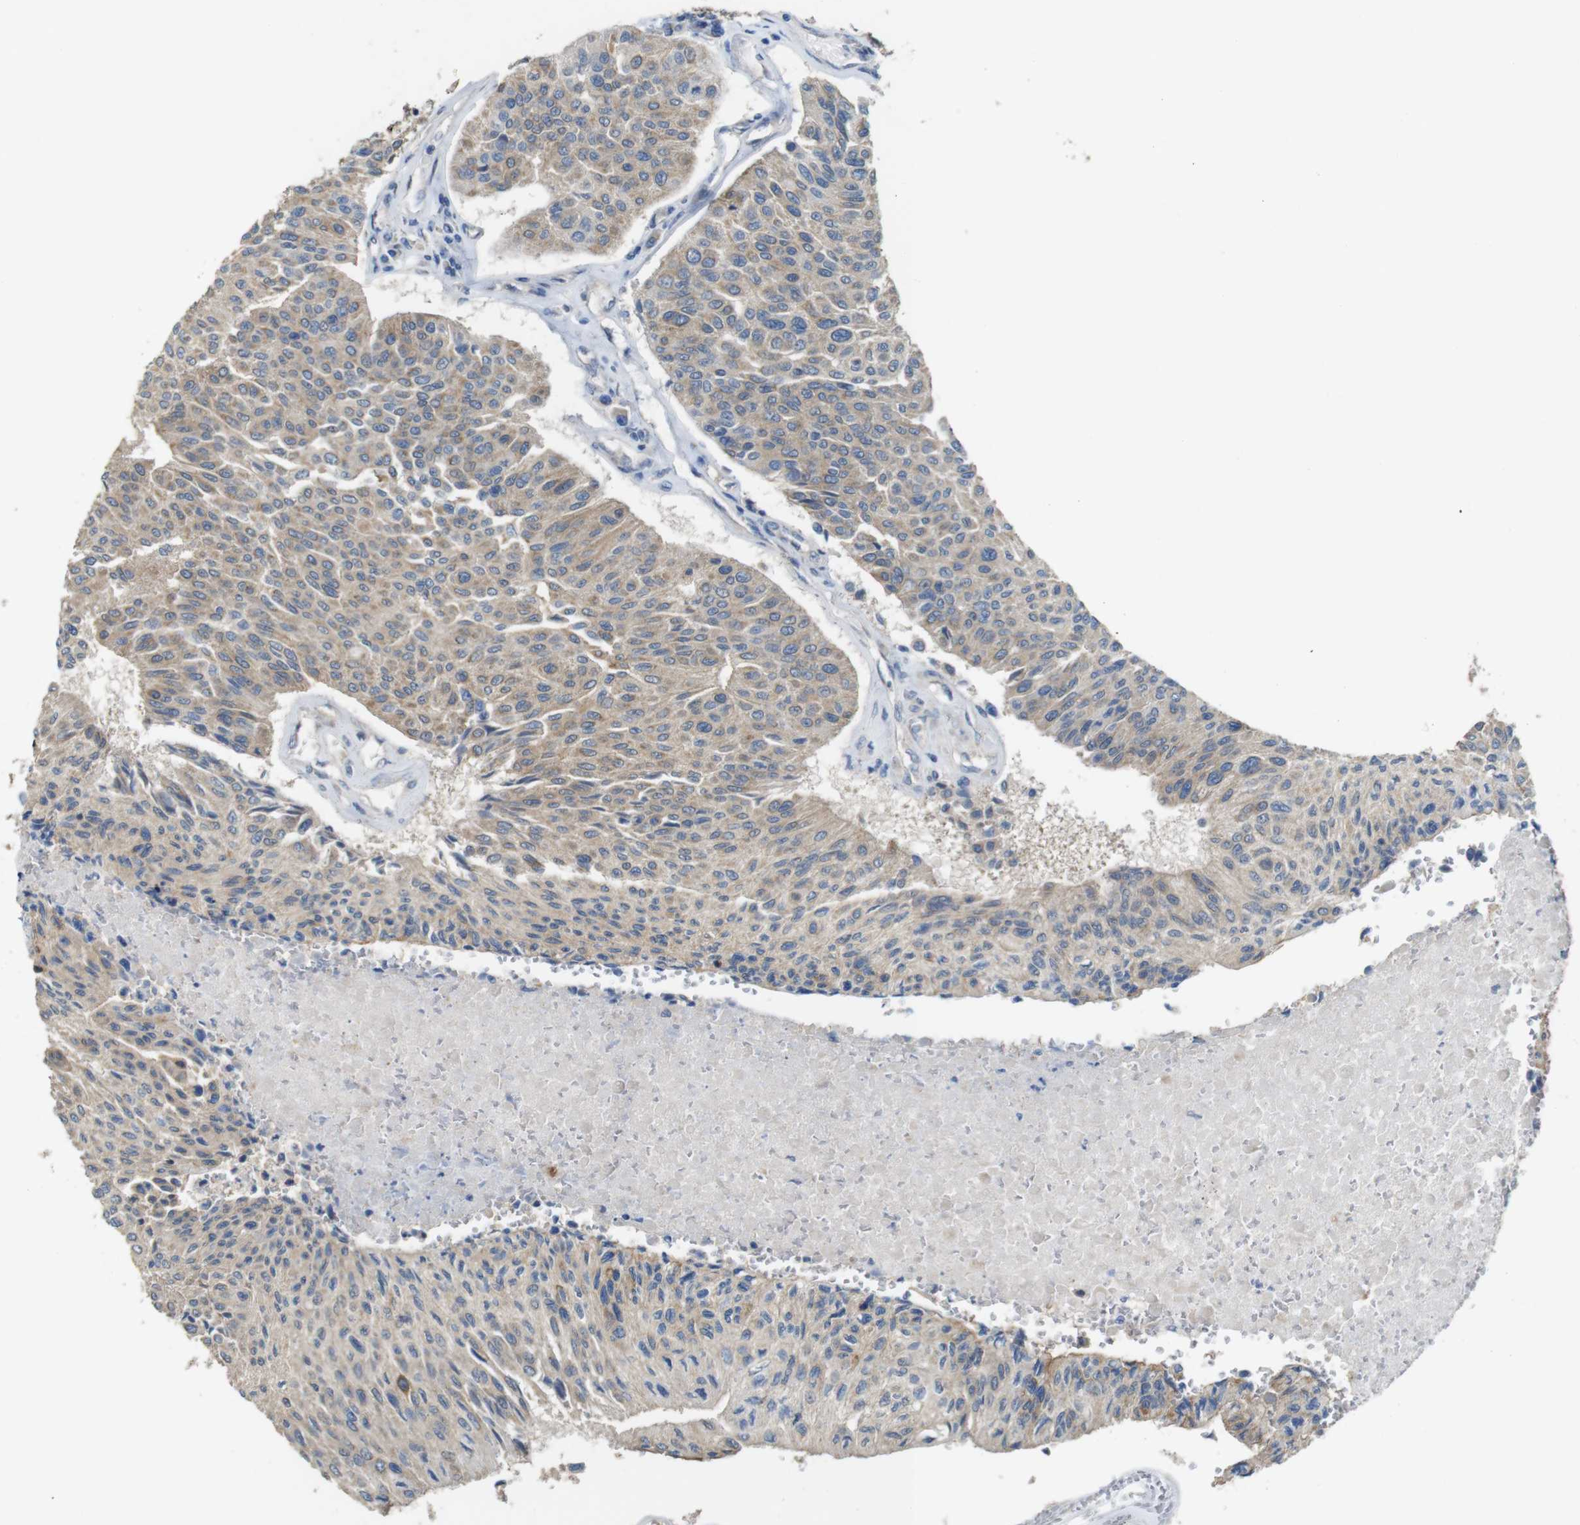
{"staining": {"intensity": "weak", "quantity": ">75%", "location": "cytoplasmic/membranous"}, "tissue": "urothelial cancer", "cell_type": "Tumor cells", "image_type": "cancer", "snomed": [{"axis": "morphology", "description": "Urothelial carcinoma, High grade"}, {"axis": "topography", "description": "Urinary bladder"}], "caption": "Weak cytoplasmic/membranous expression for a protein is present in about >75% of tumor cells of urothelial cancer using IHC.", "gene": "CDC34", "patient": {"sex": "male", "age": 66}}